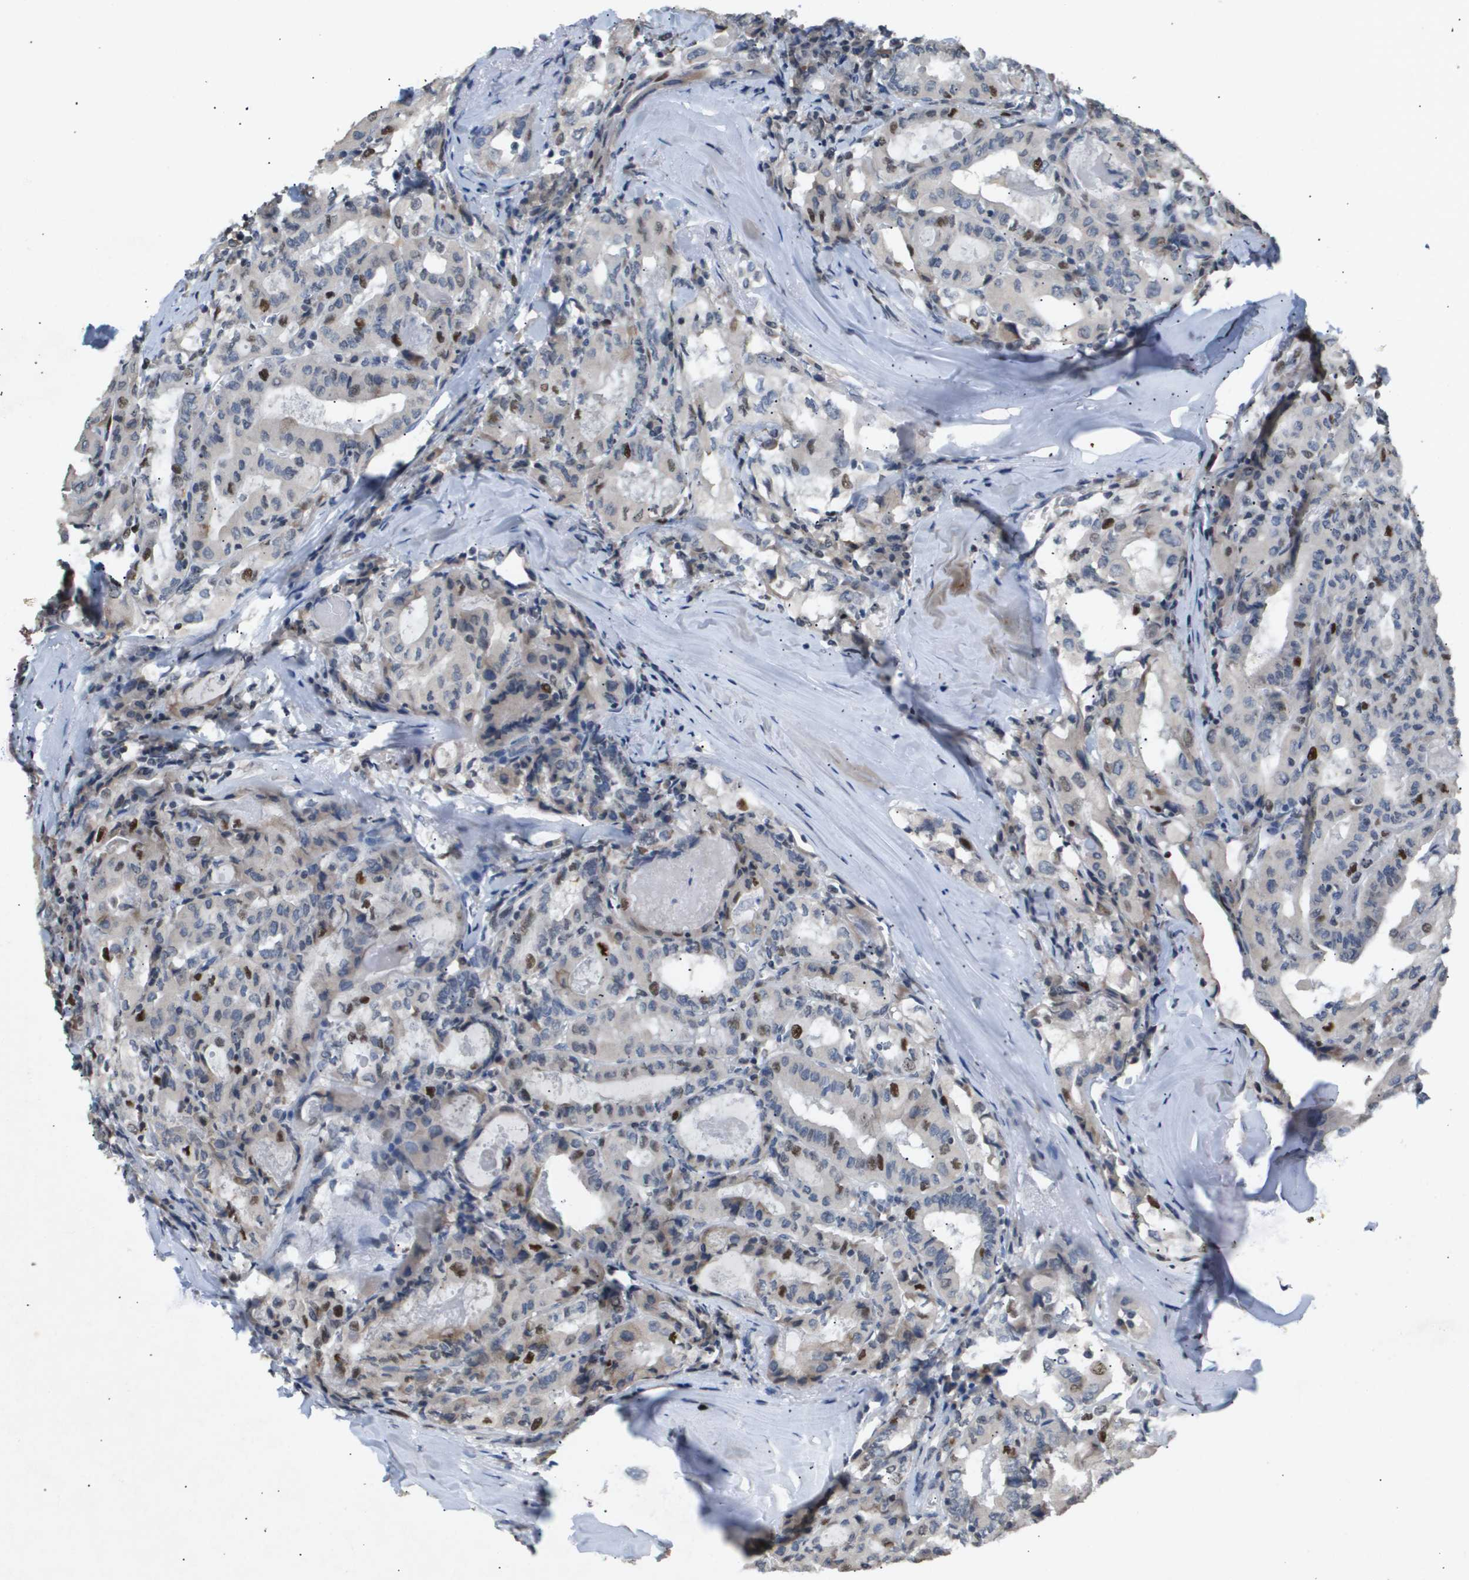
{"staining": {"intensity": "strong", "quantity": "<25%", "location": "nuclear"}, "tissue": "thyroid cancer", "cell_type": "Tumor cells", "image_type": "cancer", "snomed": [{"axis": "morphology", "description": "Papillary adenocarcinoma, NOS"}, {"axis": "topography", "description": "Thyroid gland"}], "caption": "Immunohistochemical staining of thyroid cancer shows medium levels of strong nuclear protein staining in about <25% of tumor cells.", "gene": "ANAPC2", "patient": {"sex": "female", "age": 42}}